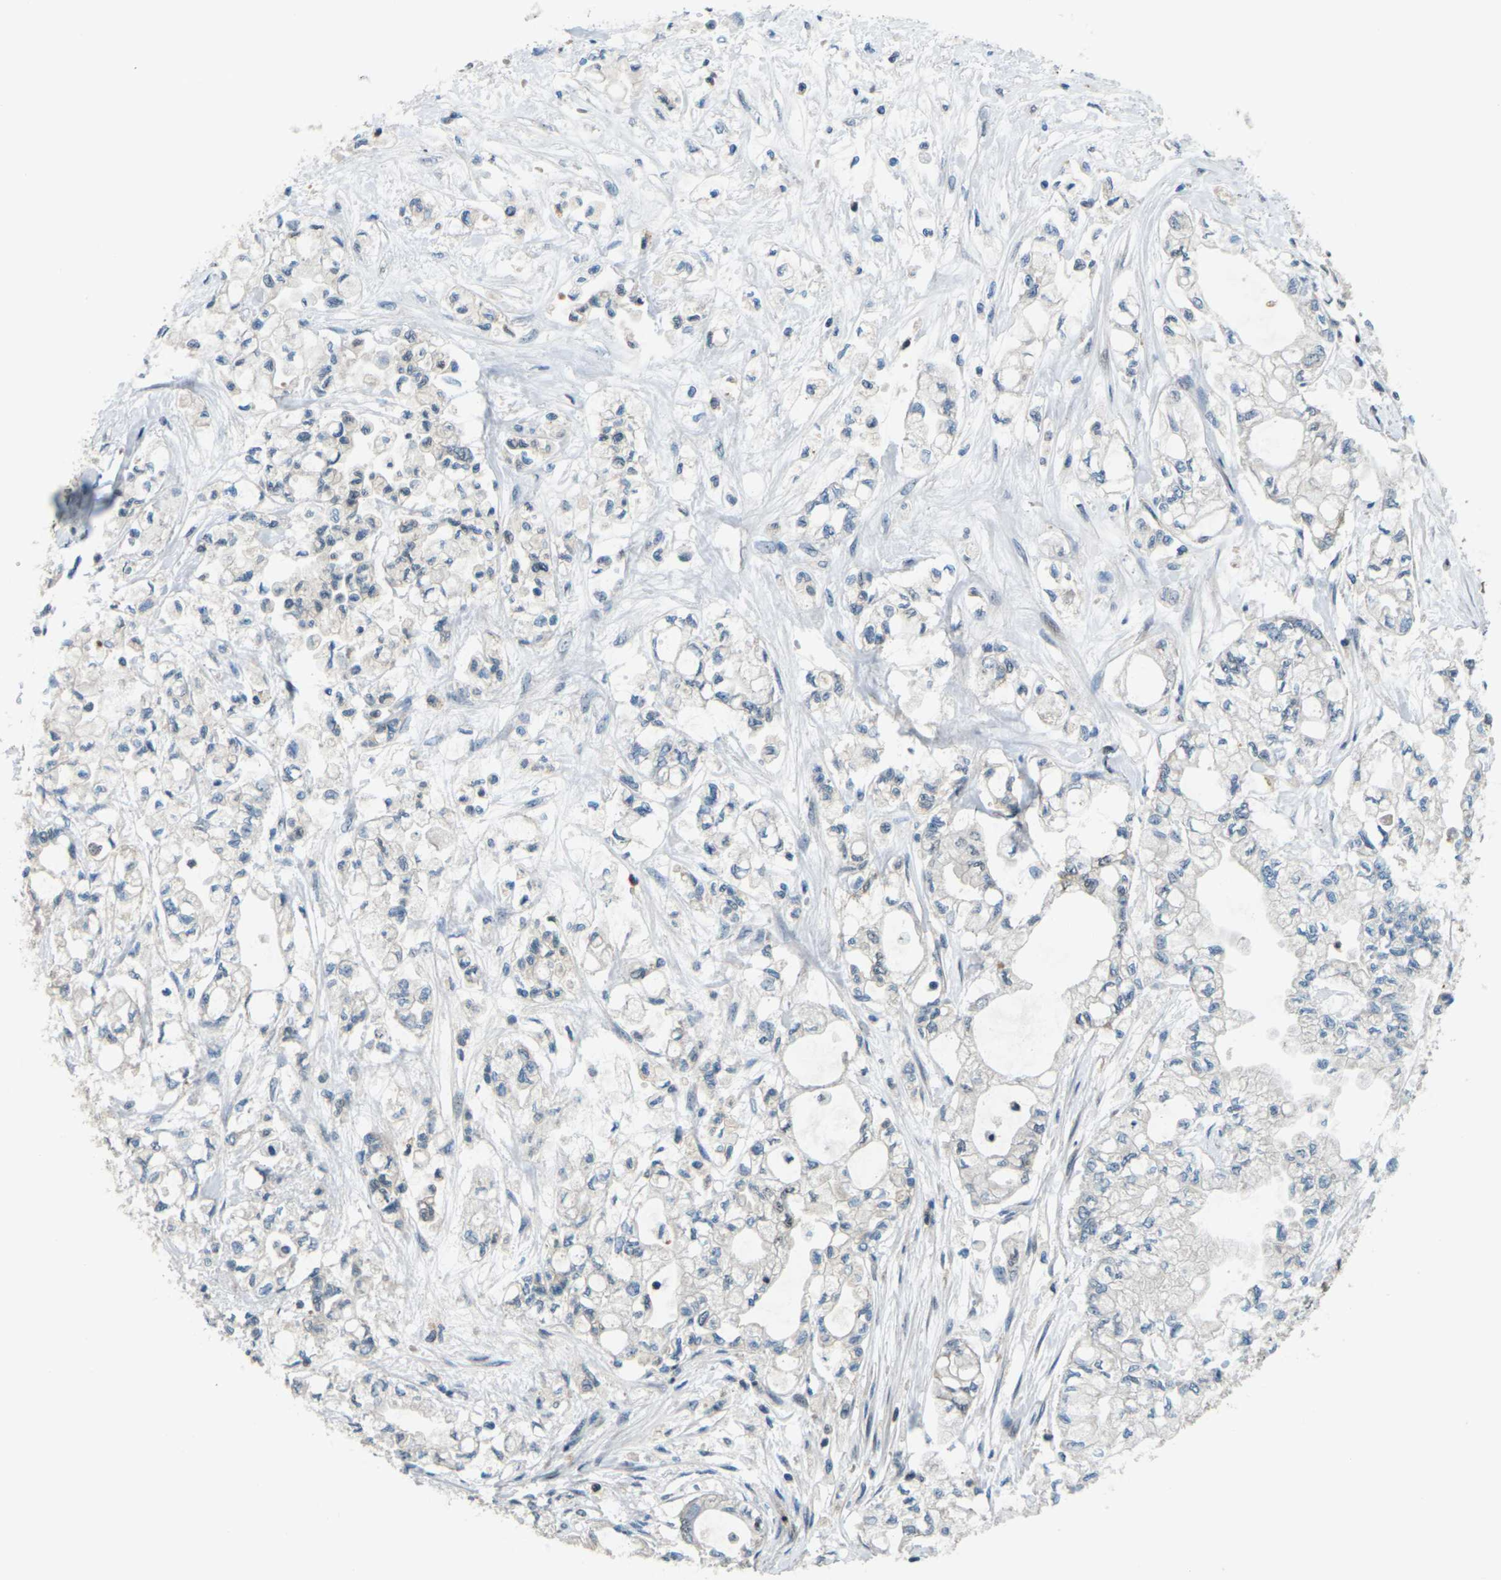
{"staining": {"intensity": "moderate", "quantity": "25%-75%", "location": "nuclear"}, "tissue": "pancreatic cancer", "cell_type": "Tumor cells", "image_type": "cancer", "snomed": [{"axis": "morphology", "description": "Adenocarcinoma, NOS"}, {"axis": "topography", "description": "Pancreas"}], "caption": "Immunohistochemical staining of human pancreatic cancer demonstrates medium levels of moderate nuclear staining in approximately 25%-75% of tumor cells.", "gene": "UBE2S", "patient": {"sex": "male", "age": 79}}